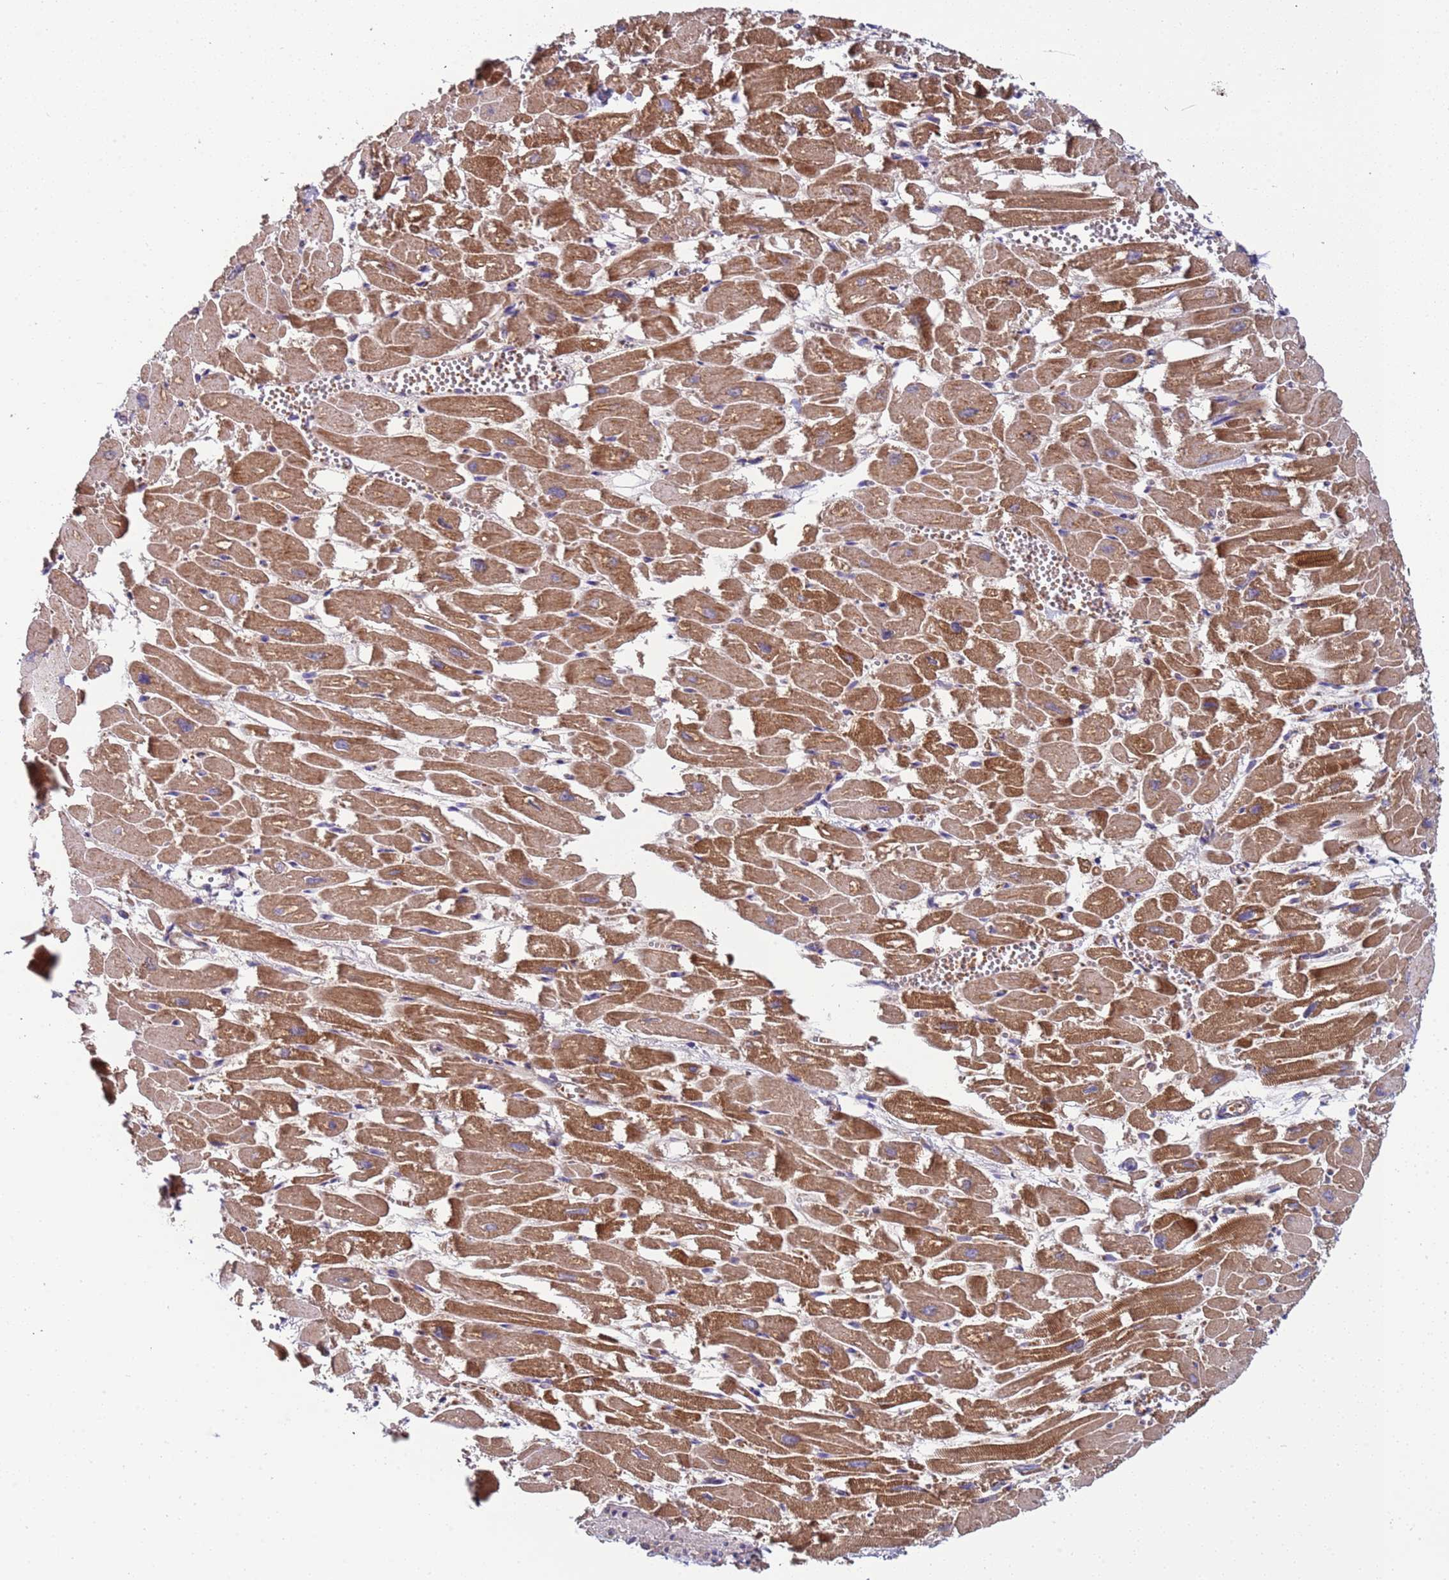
{"staining": {"intensity": "strong", "quantity": ">75%", "location": "cytoplasmic/membranous"}, "tissue": "heart muscle", "cell_type": "Cardiomyocytes", "image_type": "normal", "snomed": [{"axis": "morphology", "description": "Normal tissue, NOS"}, {"axis": "topography", "description": "Heart"}], "caption": "Brown immunohistochemical staining in unremarkable human heart muscle shows strong cytoplasmic/membranous positivity in approximately >75% of cardiomyocytes. (DAB (3,3'-diaminobenzidine) IHC with brightfield microscopy, high magnification).", "gene": "TMEM126A", "patient": {"sex": "male", "age": 54}}